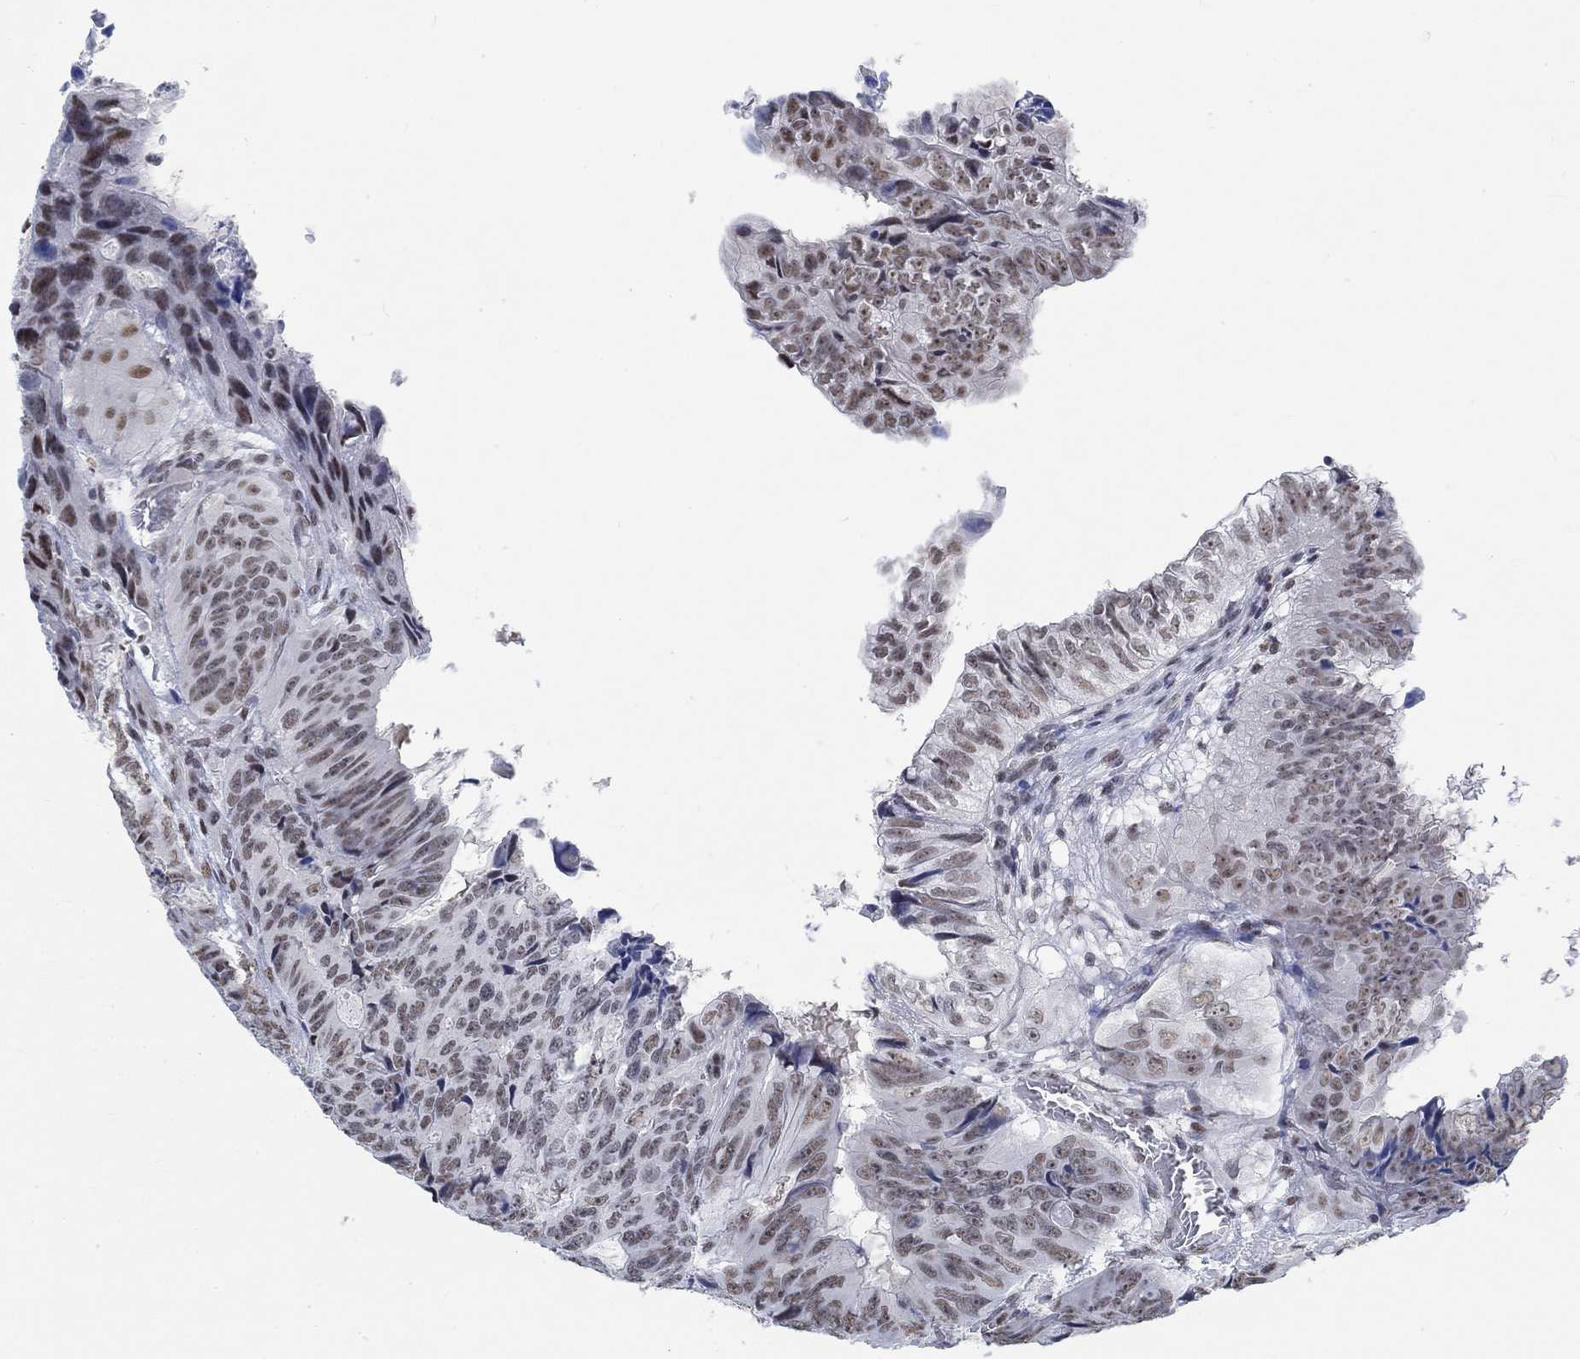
{"staining": {"intensity": "weak", "quantity": "<25%", "location": "nuclear"}, "tissue": "colorectal cancer", "cell_type": "Tumor cells", "image_type": "cancer", "snomed": [{"axis": "morphology", "description": "Adenocarcinoma, NOS"}, {"axis": "topography", "description": "Colon"}], "caption": "This histopathology image is of adenocarcinoma (colorectal) stained with immunohistochemistry to label a protein in brown with the nuclei are counter-stained blue. There is no staining in tumor cells.", "gene": "KCNH8", "patient": {"sex": "male", "age": 79}}